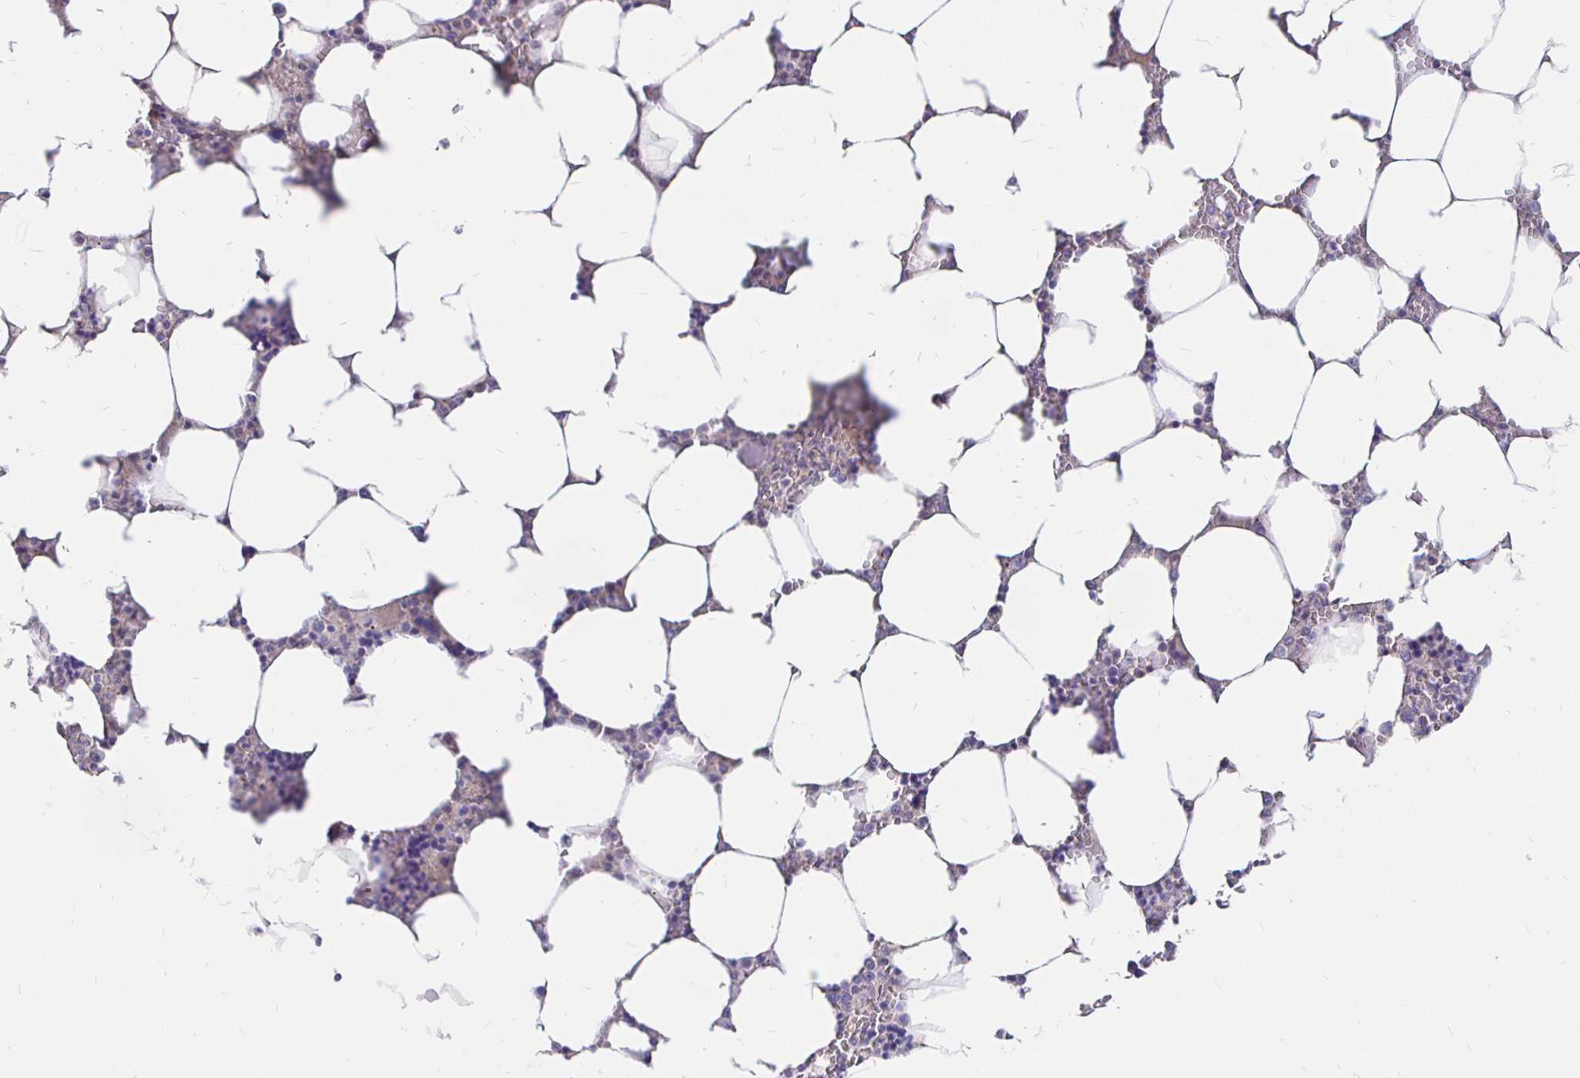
{"staining": {"intensity": "moderate", "quantity": "<25%", "location": "cytoplasmic/membranous"}, "tissue": "bone marrow", "cell_type": "Hematopoietic cells", "image_type": "normal", "snomed": [{"axis": "morphology", "description": "Normal tissue, NOS"}, {"axis": "topography", "description": "Bone marrow"}], "caption": "Bone marrow stained for a protein shows moderate cytoplasmic/membranous positivity in hematopoietic cells. The staining is performed using DAB (3,3'-diaminobenzidine) brown chromogen to label protein expression. The nuclei are counter-stained blue using hematoxylin.", "gene": "PALM2AKAP2", "patient": {"sex": "male", "age": 64}}